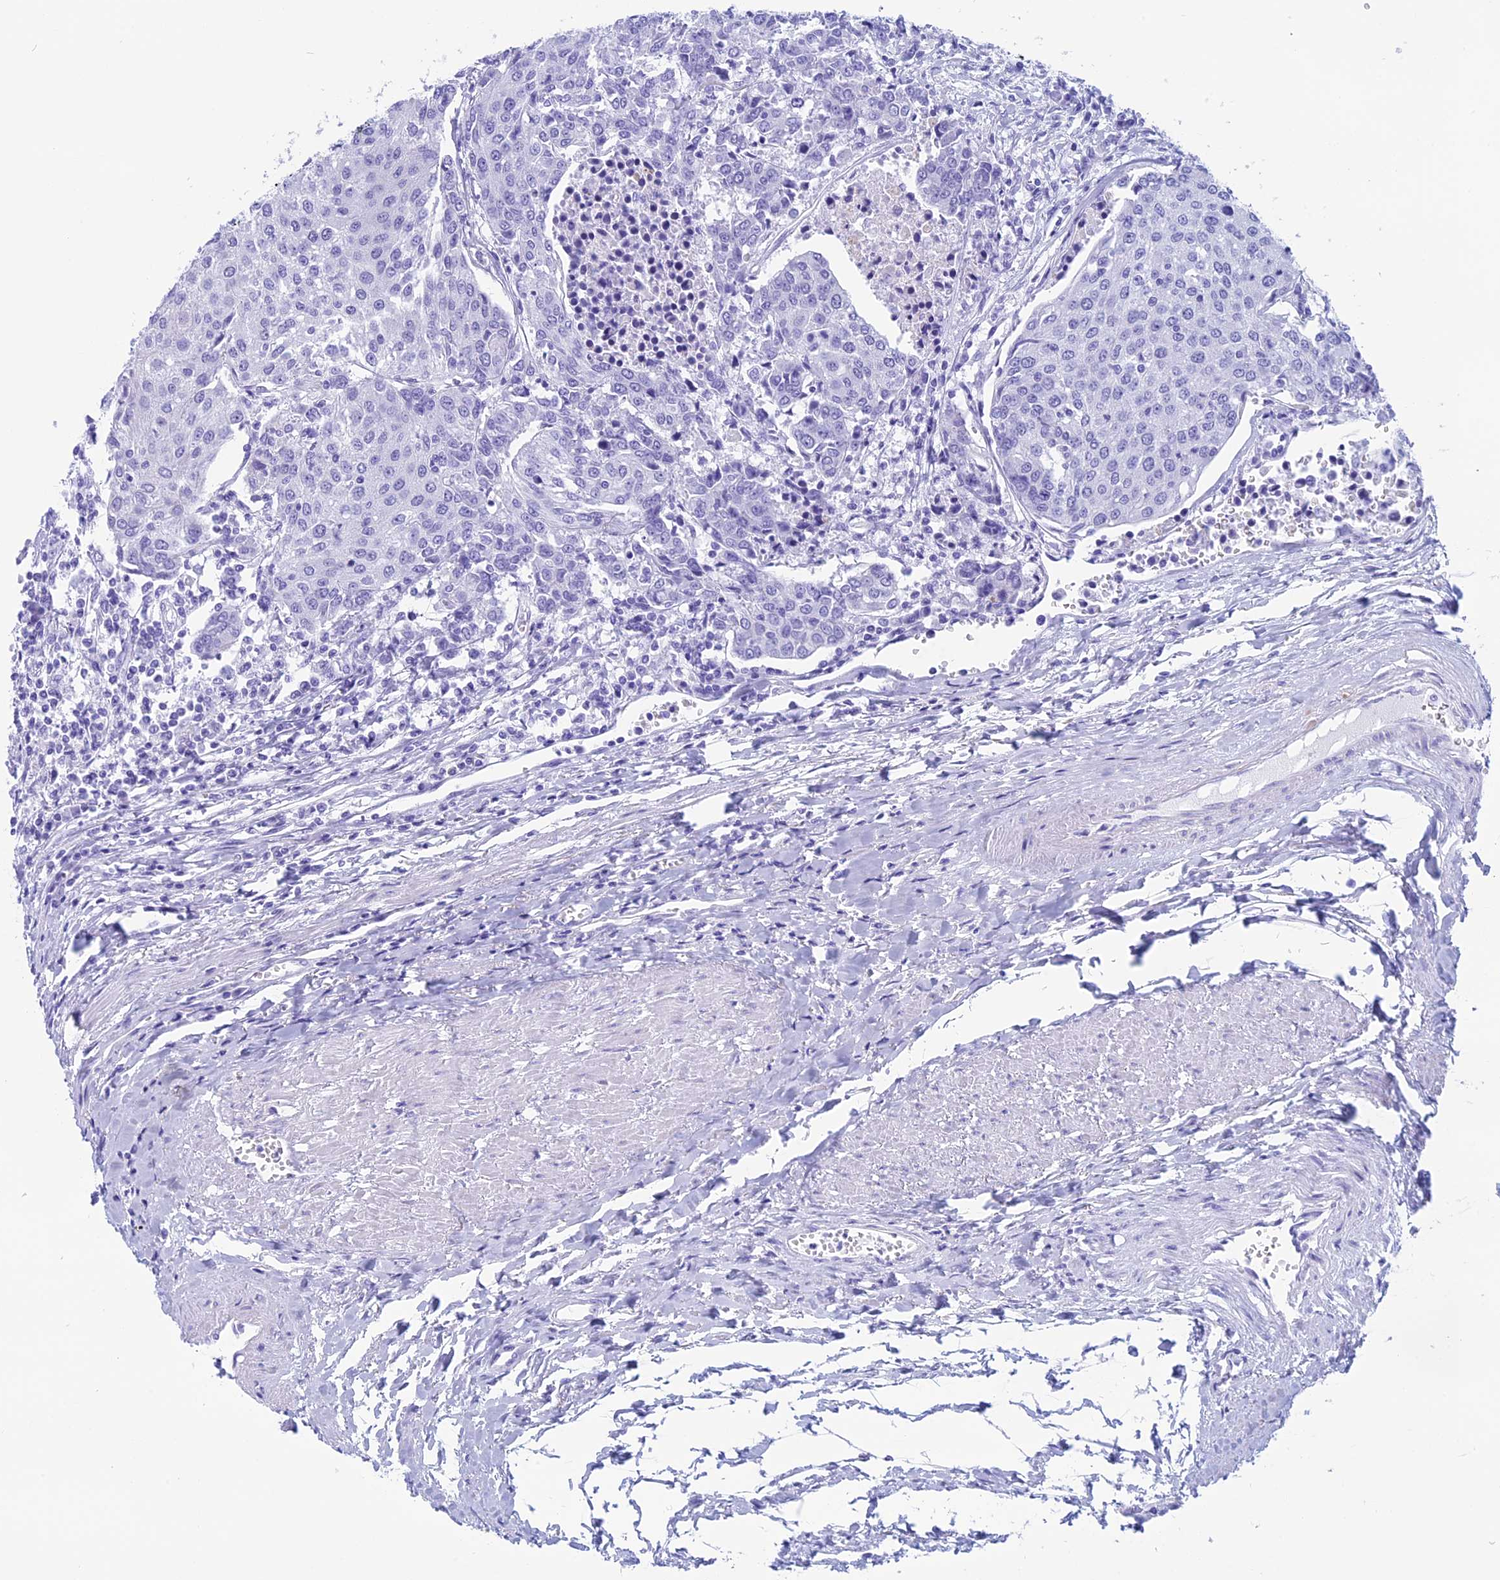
{"staining": {"intensity": "negative", "quantity": "none", "location": "none"}, "tissue": "urothelial cancer", "cell_type": "Tumor cells", "image_type": "cancer", "snomed": [{"axis": "morphology", "description": "Urothelial carcinoma, High grade"}, {"axis": "topography", "description": "Urinary bladder"}], "caption": "Photomicrograph shows no protein expression in tumor cells of urothelial carcinoma (high-grade) tissue. The staining was performed using DAB (3,3'-diaminobenzidine) to visualize the protein expression in brown, while the nuclei were stained in blue with hematoxylin (Magnification: 20x).", "gene": "FAM169A", "patient": {"sex": "female", "age": 85}}